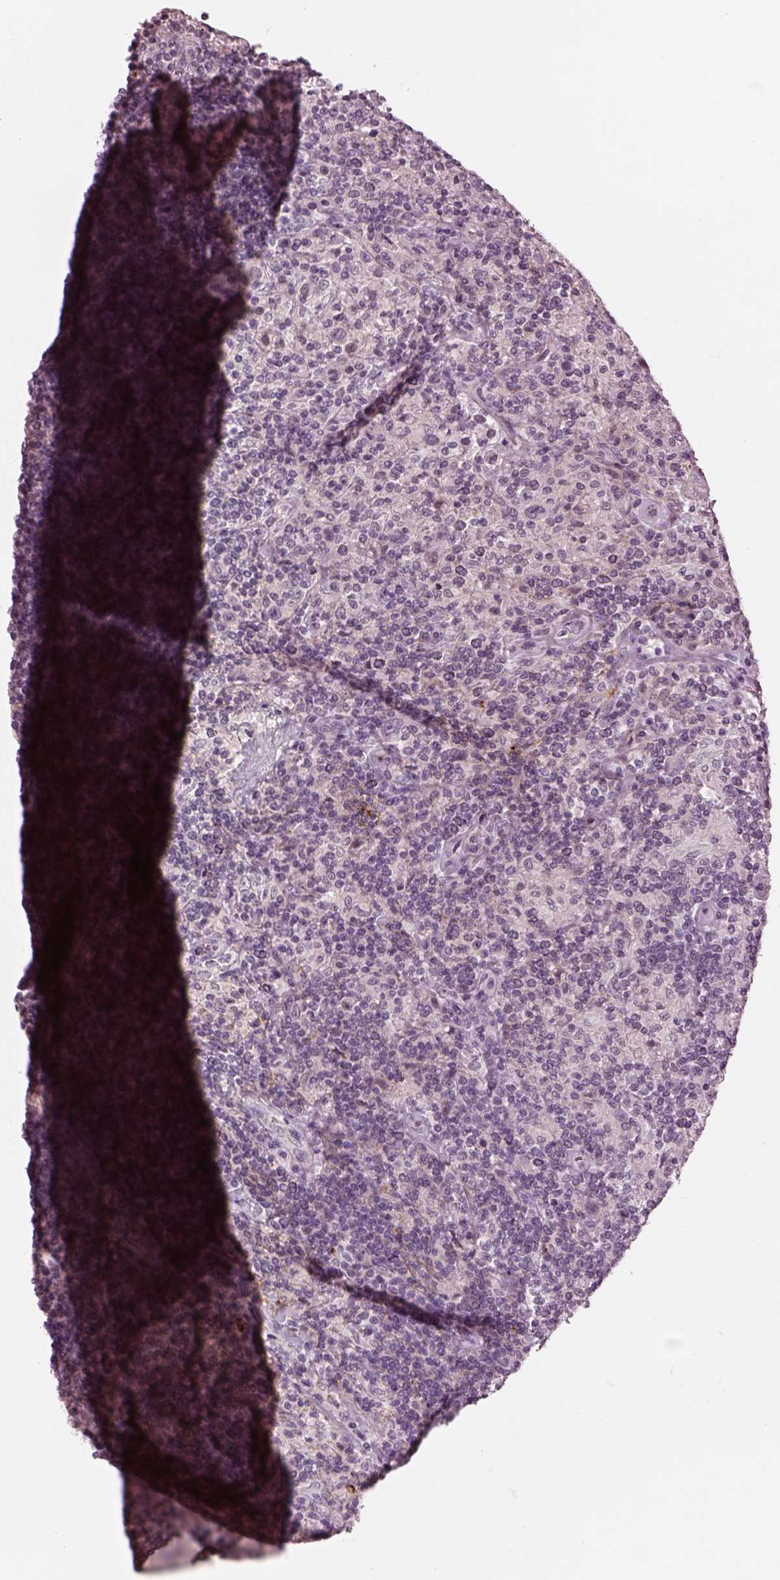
{"staining": {"intensity": "negative", "quantity": "none", "location": "none"}, "tissue": "lymphoma", "cell_type": "Tumor cells", "image_type": "cancer", "snomed": [{"axis": "morphology", "description": "Hodgkin's disease, NOS"}, {"axis": "topography", "description": "Lymph node"}], "caption": "Histopathology image shows no significant protein positivity in tumor cells of Hodgkin's disease.", "gene": "KCNA2", "patient": {"sex": "male", "age": 70}}